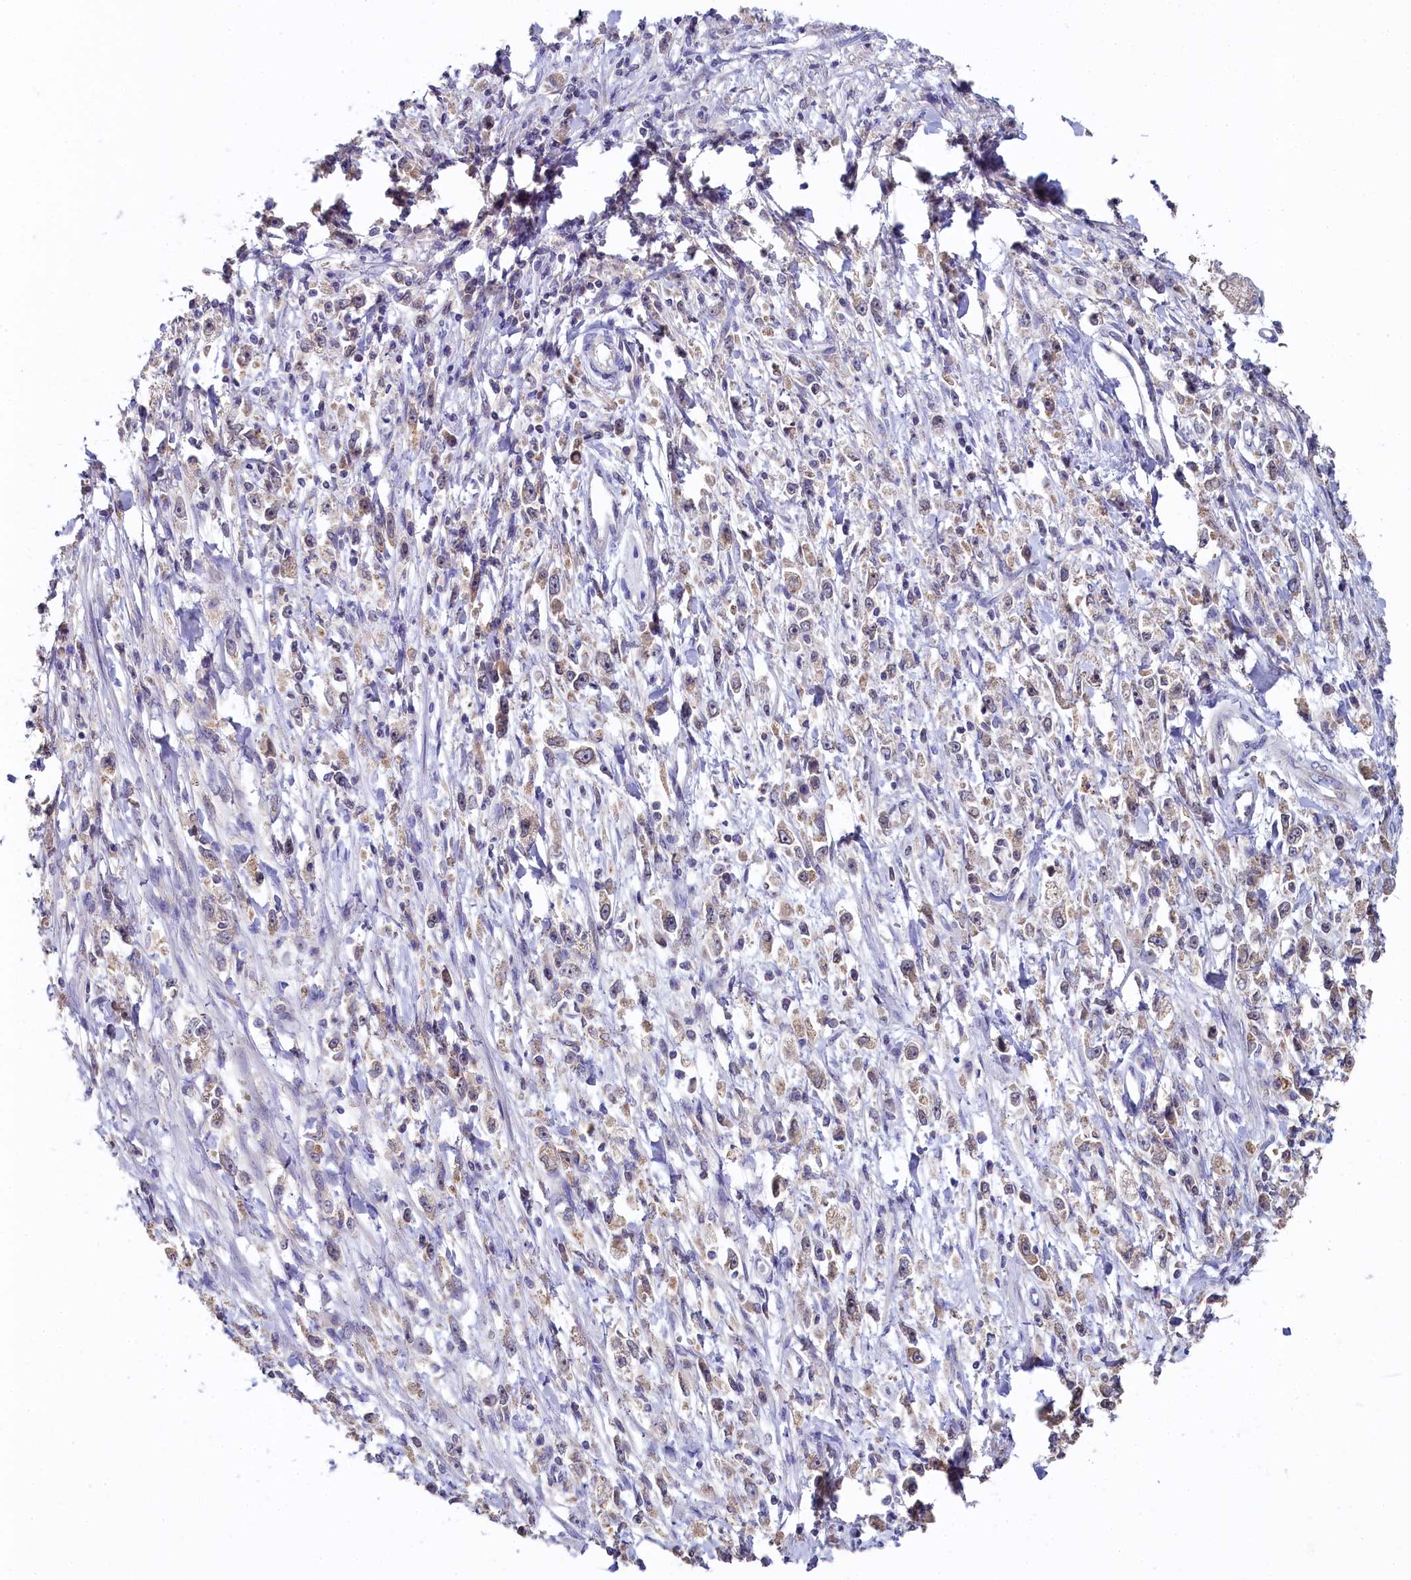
{"staining": {"intensity": "weak", "quantity": "25%-75%", "location": "cytoplasmic/membranous"}, "tissue": "stomach cancer", "cell_type": "Tumor cells", "image_type": "cancer", "snomed": [{"axis": "morphology", "description": "Adenocarcinoma, NOS"}, {"axis": "topography", "description": "Stomach"}], "caption": "Protein staining of stomach adenocarcinoma tissue demonstrates weak cytoplasmic/membranous staining in approximately 25%-75% of tumor cells.", "gene": "SPINK9", "patient": {"sex": "female", "age": 59}}